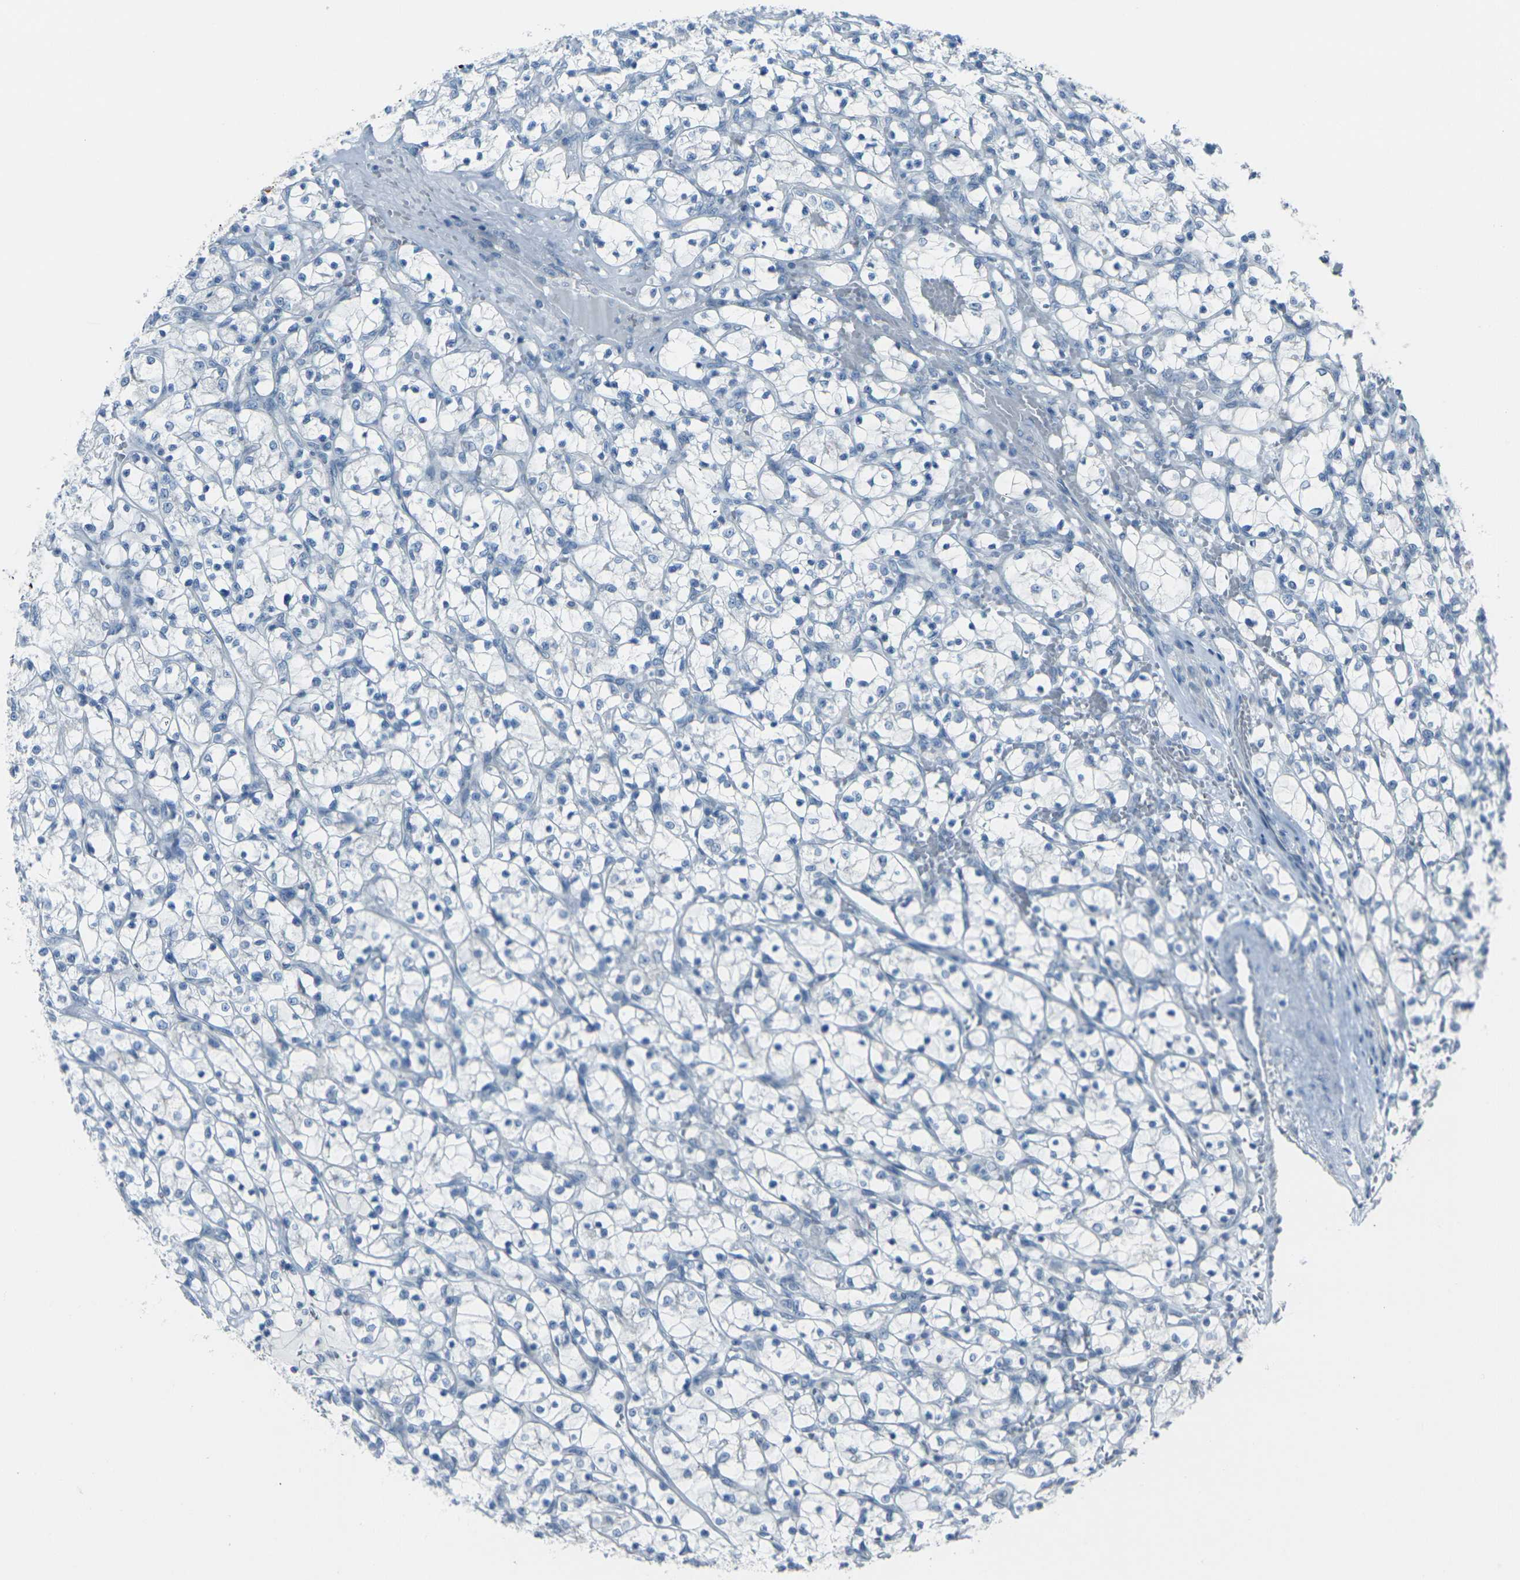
{"staining": {"intensity": "negative", "quantity": "none", "location": "none"}, "tissue": "renal cancer", "cell_type": "Tumor cells", "image_type": "cancer", "snomed": [{"axis": "morphology", "description": "Adenocarcinoma, NOS"}, {"axis": "topography", "description": "Kidney"}], "caption": "Immunohistochemistry (IHC) of renal cancer (adenocarcinoma) displays no expression in tumor cells. (Stains: DAB (3,3'-diaminobenzidine) immunohistochemistry (IHC) with hematoxylin counter stain, Microscopy: brightfield microscopy at high magnification).", "gene": "ANKRD46", "patient": {"sex": "female", "age": 69}}